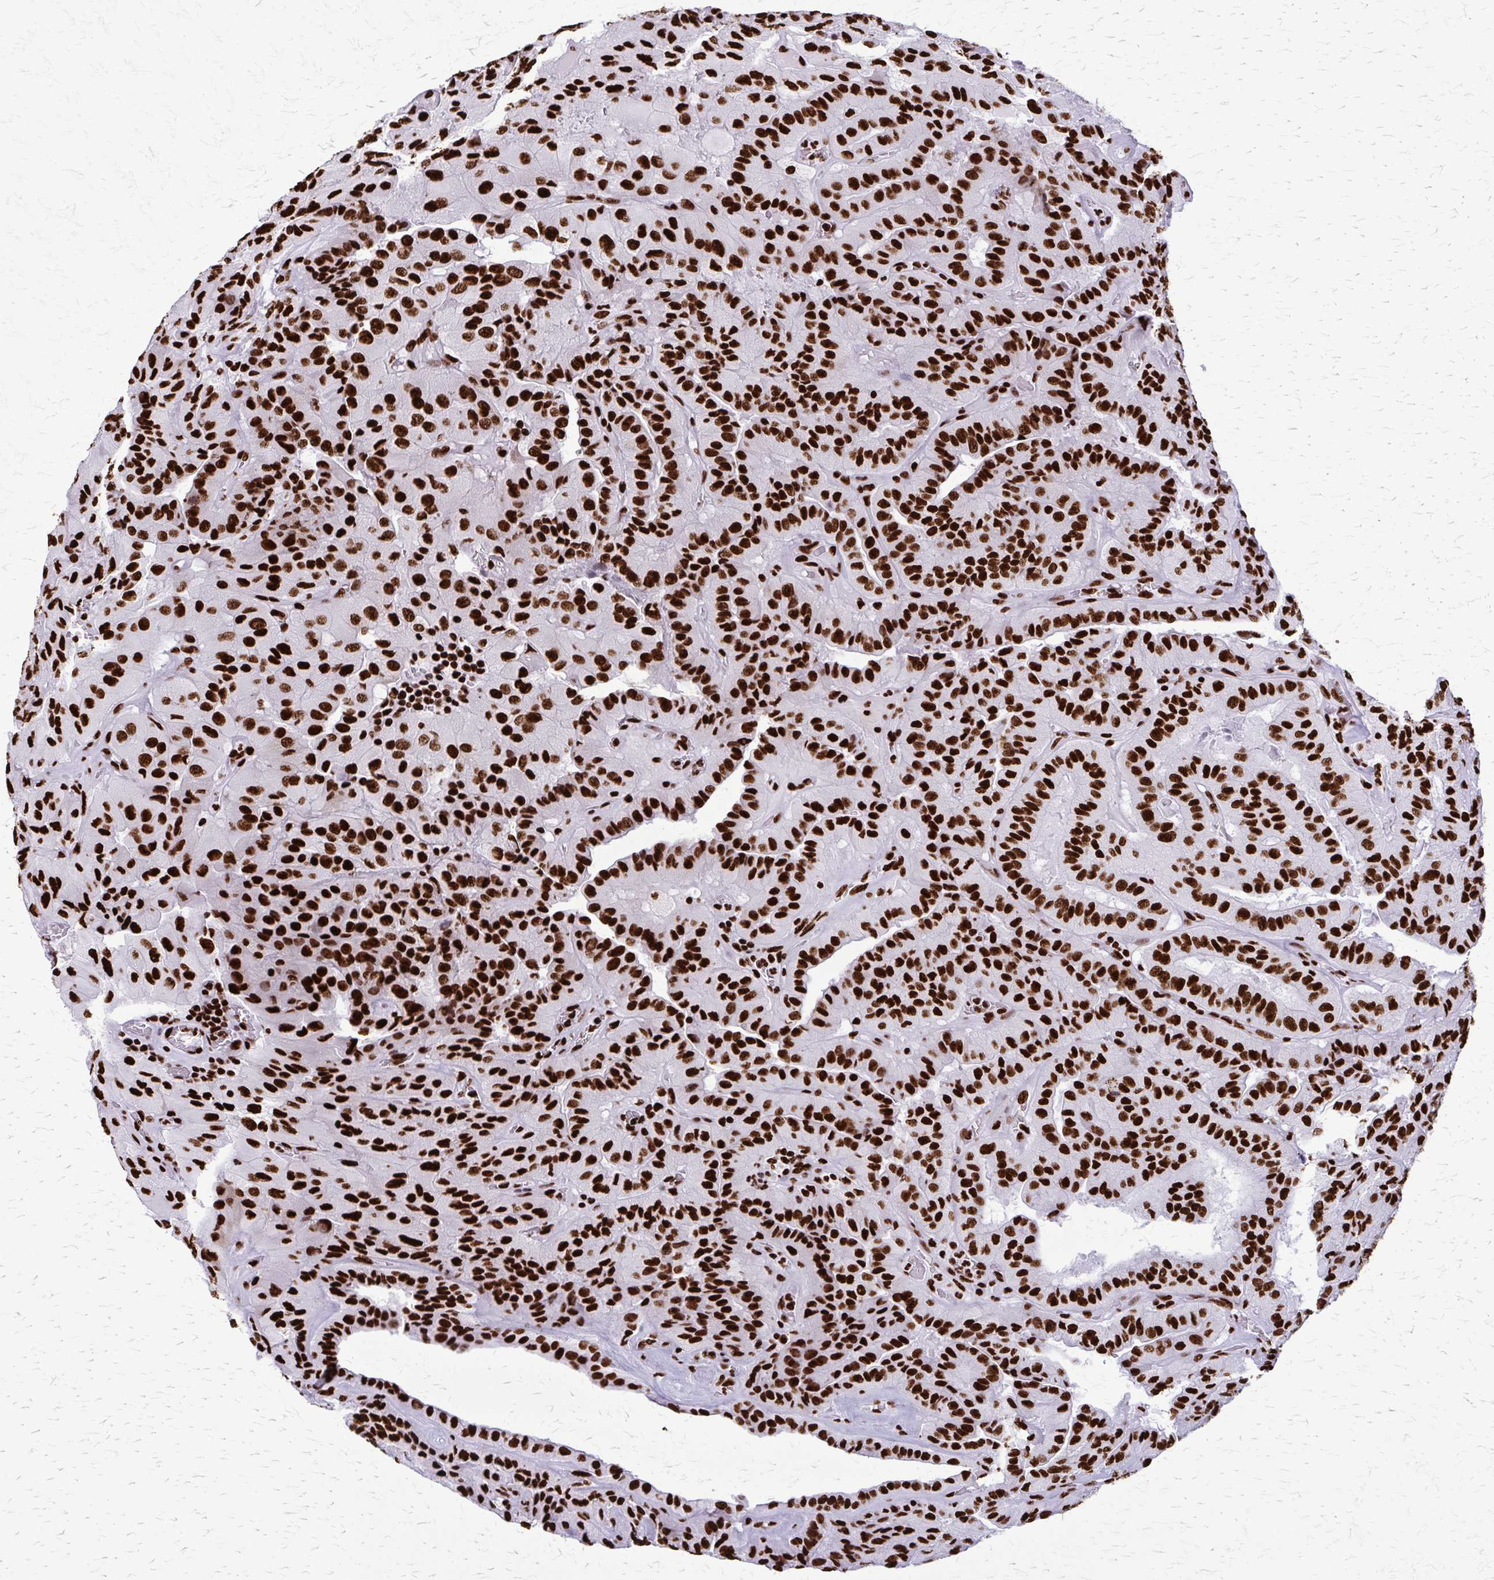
{"staining": {"intensity": "strong", "quantity": ">75%", "location": "nuclear"}, "tissue": "thyroid cancer", "cell_type": "Tumor cells", "image_type": "cancer", "snomed": [{"axis": "morphology", "description": "Normal tissue, NOS"}, {"axis": "morphology", "description": "Papillary adenocarcinoma, NOS"}, {"axis": "topography", "description": "Thyroid gland"}], "caption": "A high-resolution photomicrograph shows IHC staining of thyroid papillary adenocarcinoma, which displays strong nuclear positivity in about >75% of tumor cells.", "gene": "SFPQ", "patient": {"sex": "female", "age": 59}}